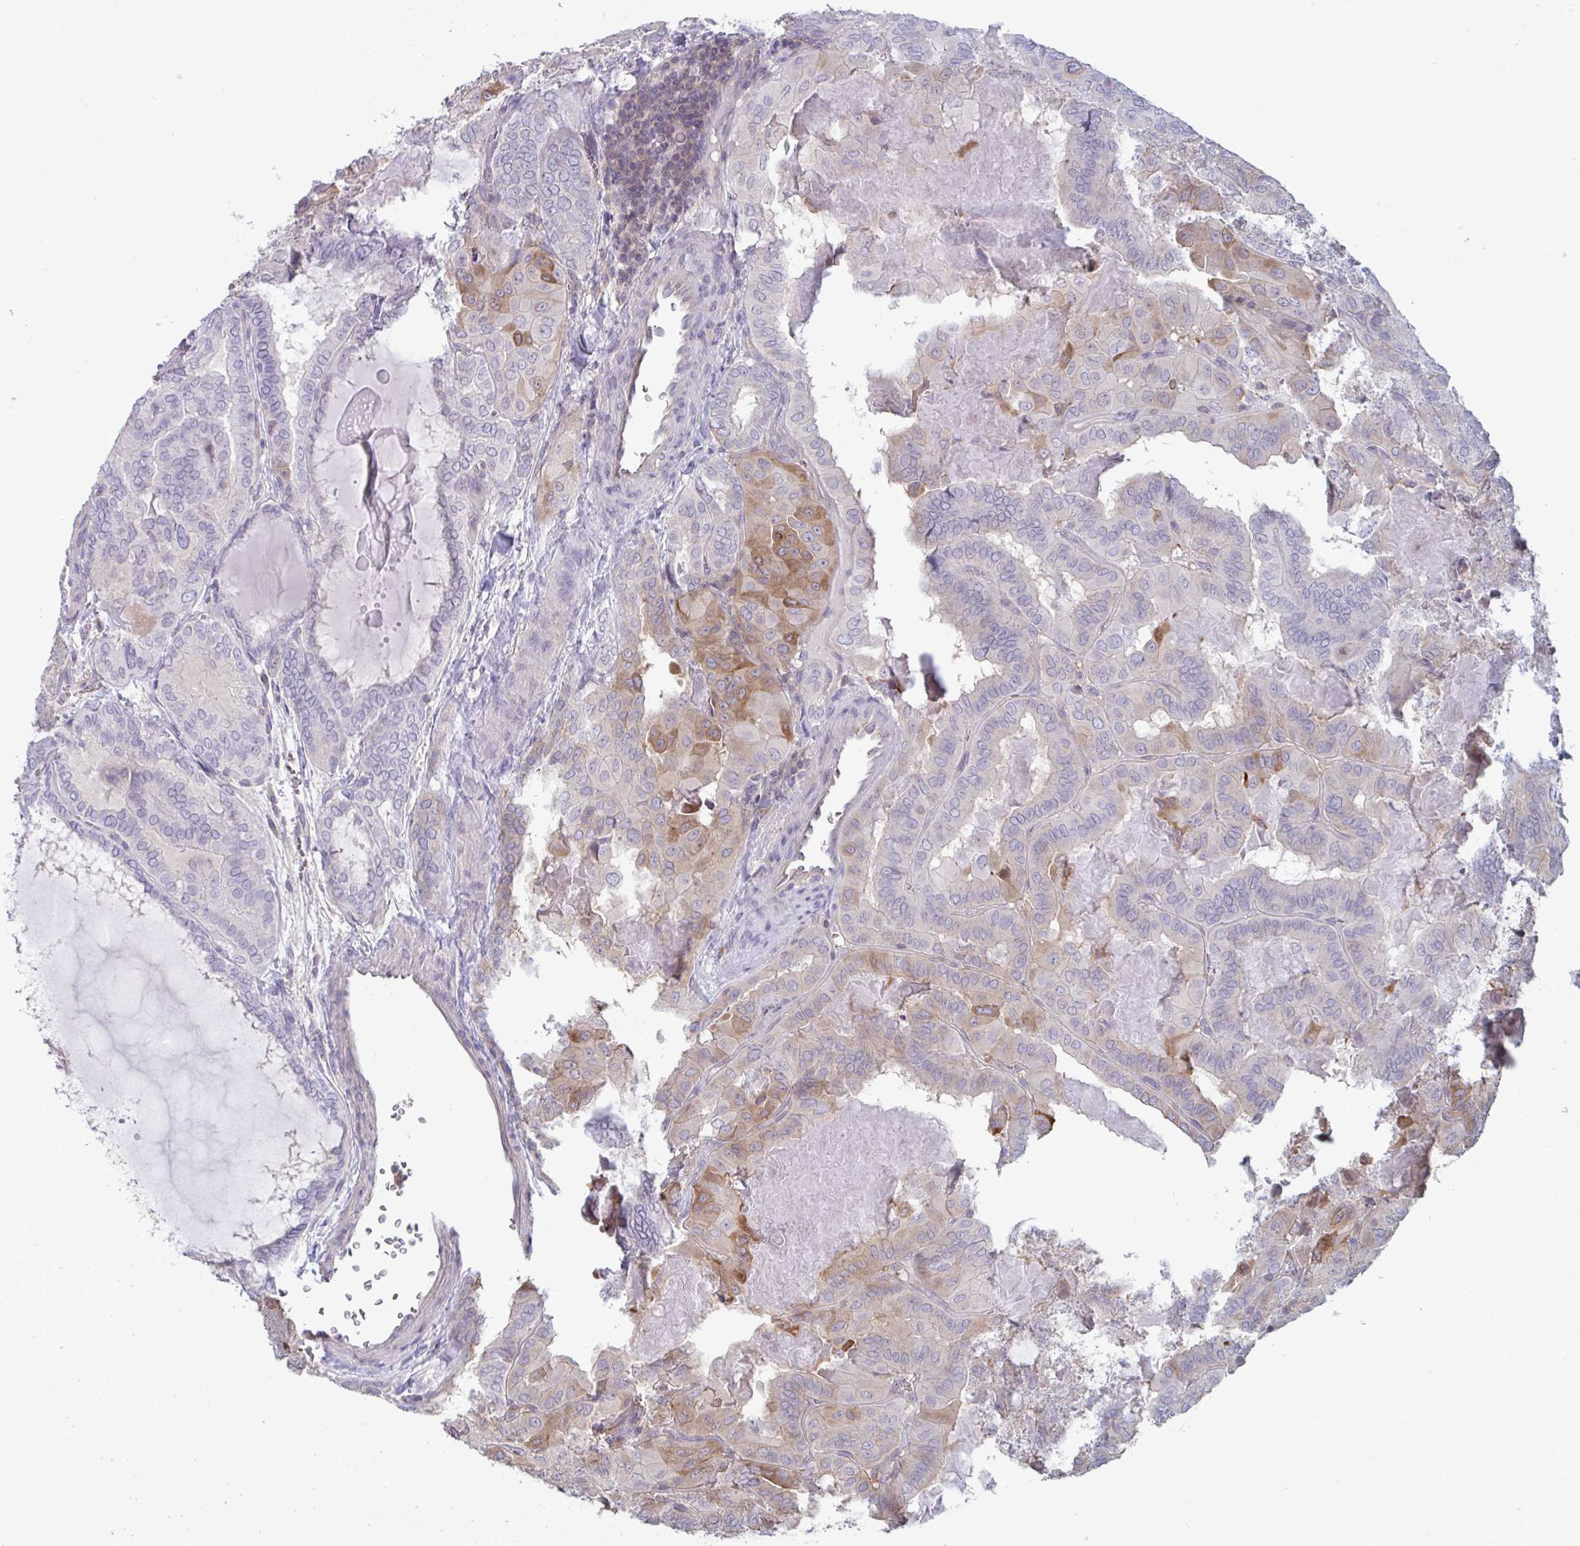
{"staining": {"intensity": "moderate", "quantity": "<25%", "location": "cytoplasmic/membranous"}, "tissue": "thyroid cancer", "cell_type": "Tumor cells", "image_type": "cancer", "snomed": [{"axis": "morphology", "description": "Papillary adenocarcinoma, NOS"}, {"axis": "topography", "description": "Thyroid gland"}], "caption": "An immunohistochemistry image of tumor tissue is shown. Protein staining in brown shows moderate cytoplasmic/membranous positivity in thyroid papillary adenocarcinoma within tumor cells.", "gene": "STK26", "patient": {"sex": "female", "age": 46}}